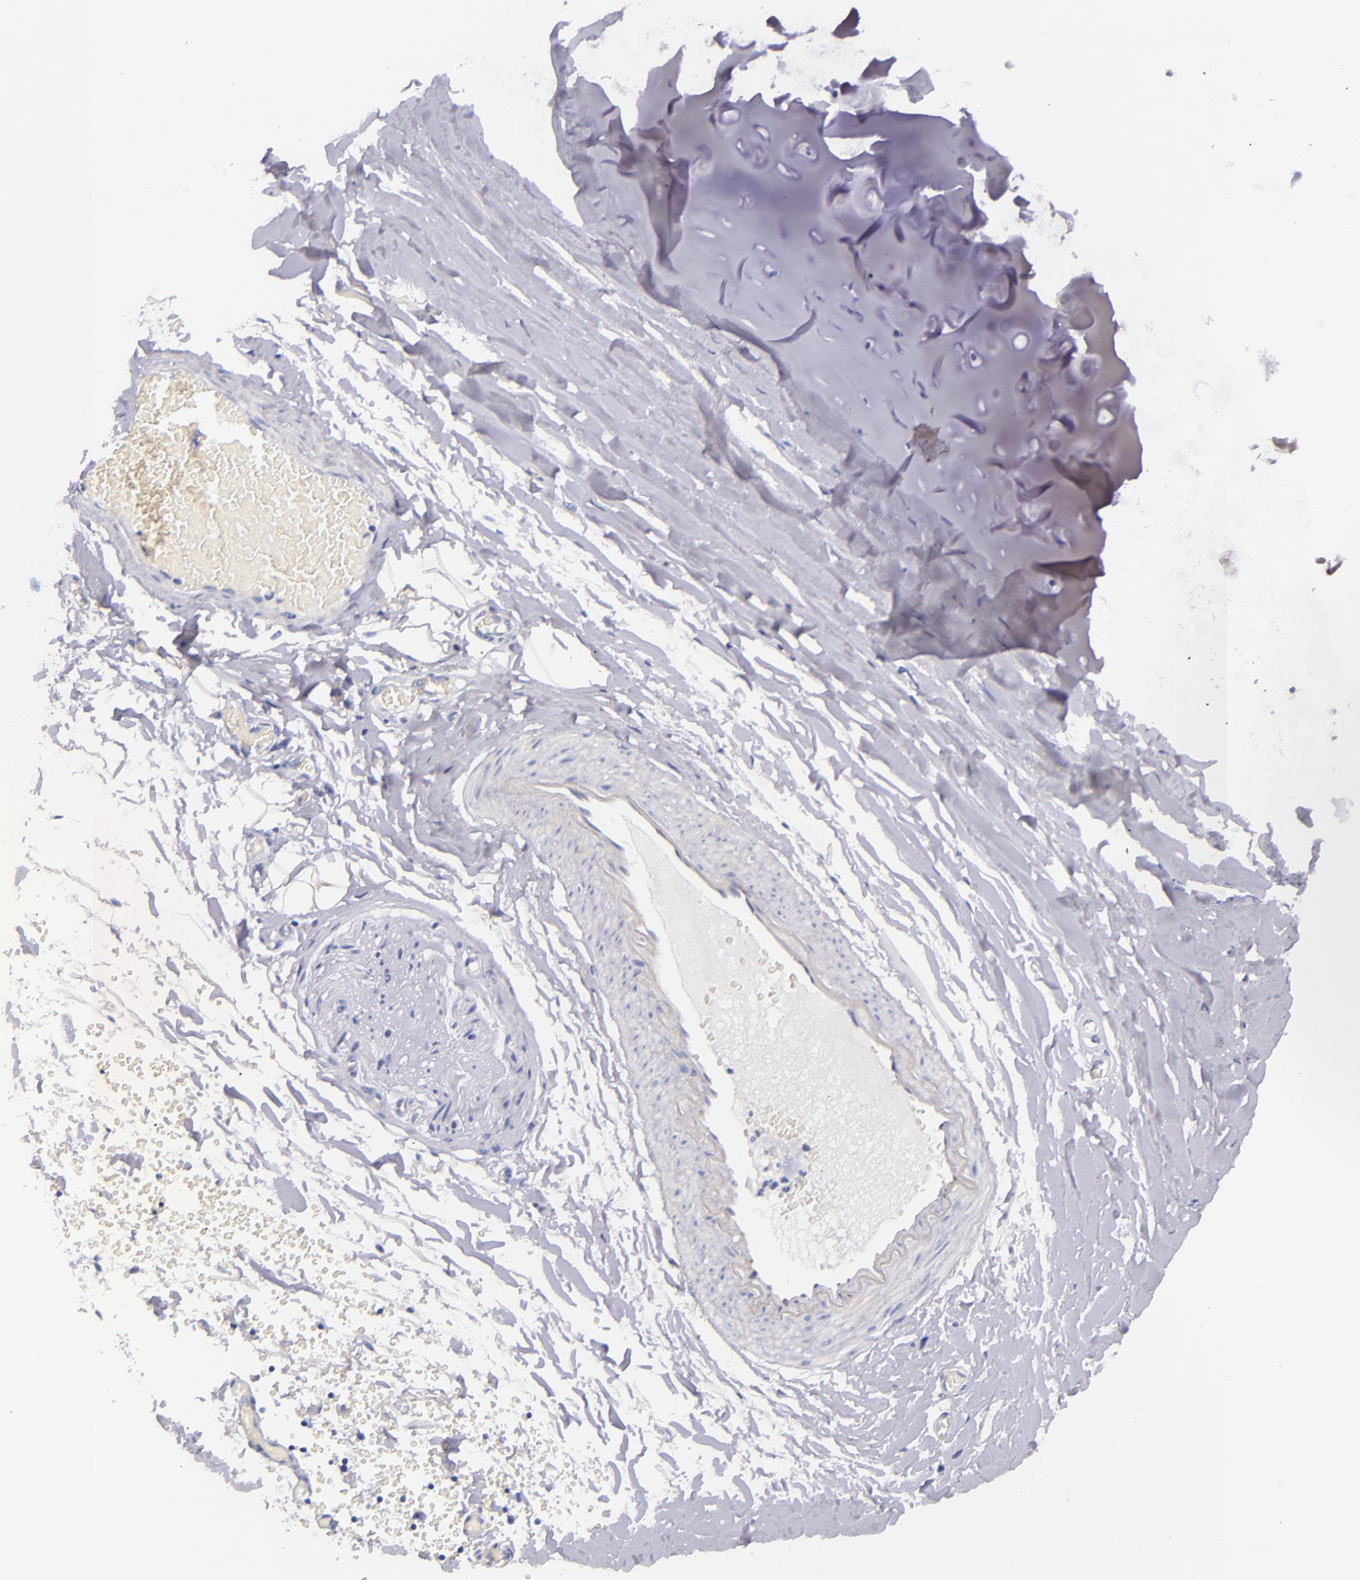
{"staining": {"intensity": "negative", "quantity": "none", "location": "none"}, "tissue": "adipose tissue", "cell_type": "Adipocytes", "image_type": "normal", "snomed": [{"axis": "morphology", "description": "Normal tissue, NOS"}, {"axis": "topography", "description": "Bronchus"}, {"axis": "topography", "description": "Lung"}], "caption": "The histopathology image demonstrates no significant expression in adipocytes of adipose tissue. (Brightfield microscopy of DAB (3,3'-diaminobenzidine) IHC at high magnification).", "gene": "NOS3", "patient": {"sex": "female", "age": 56}}